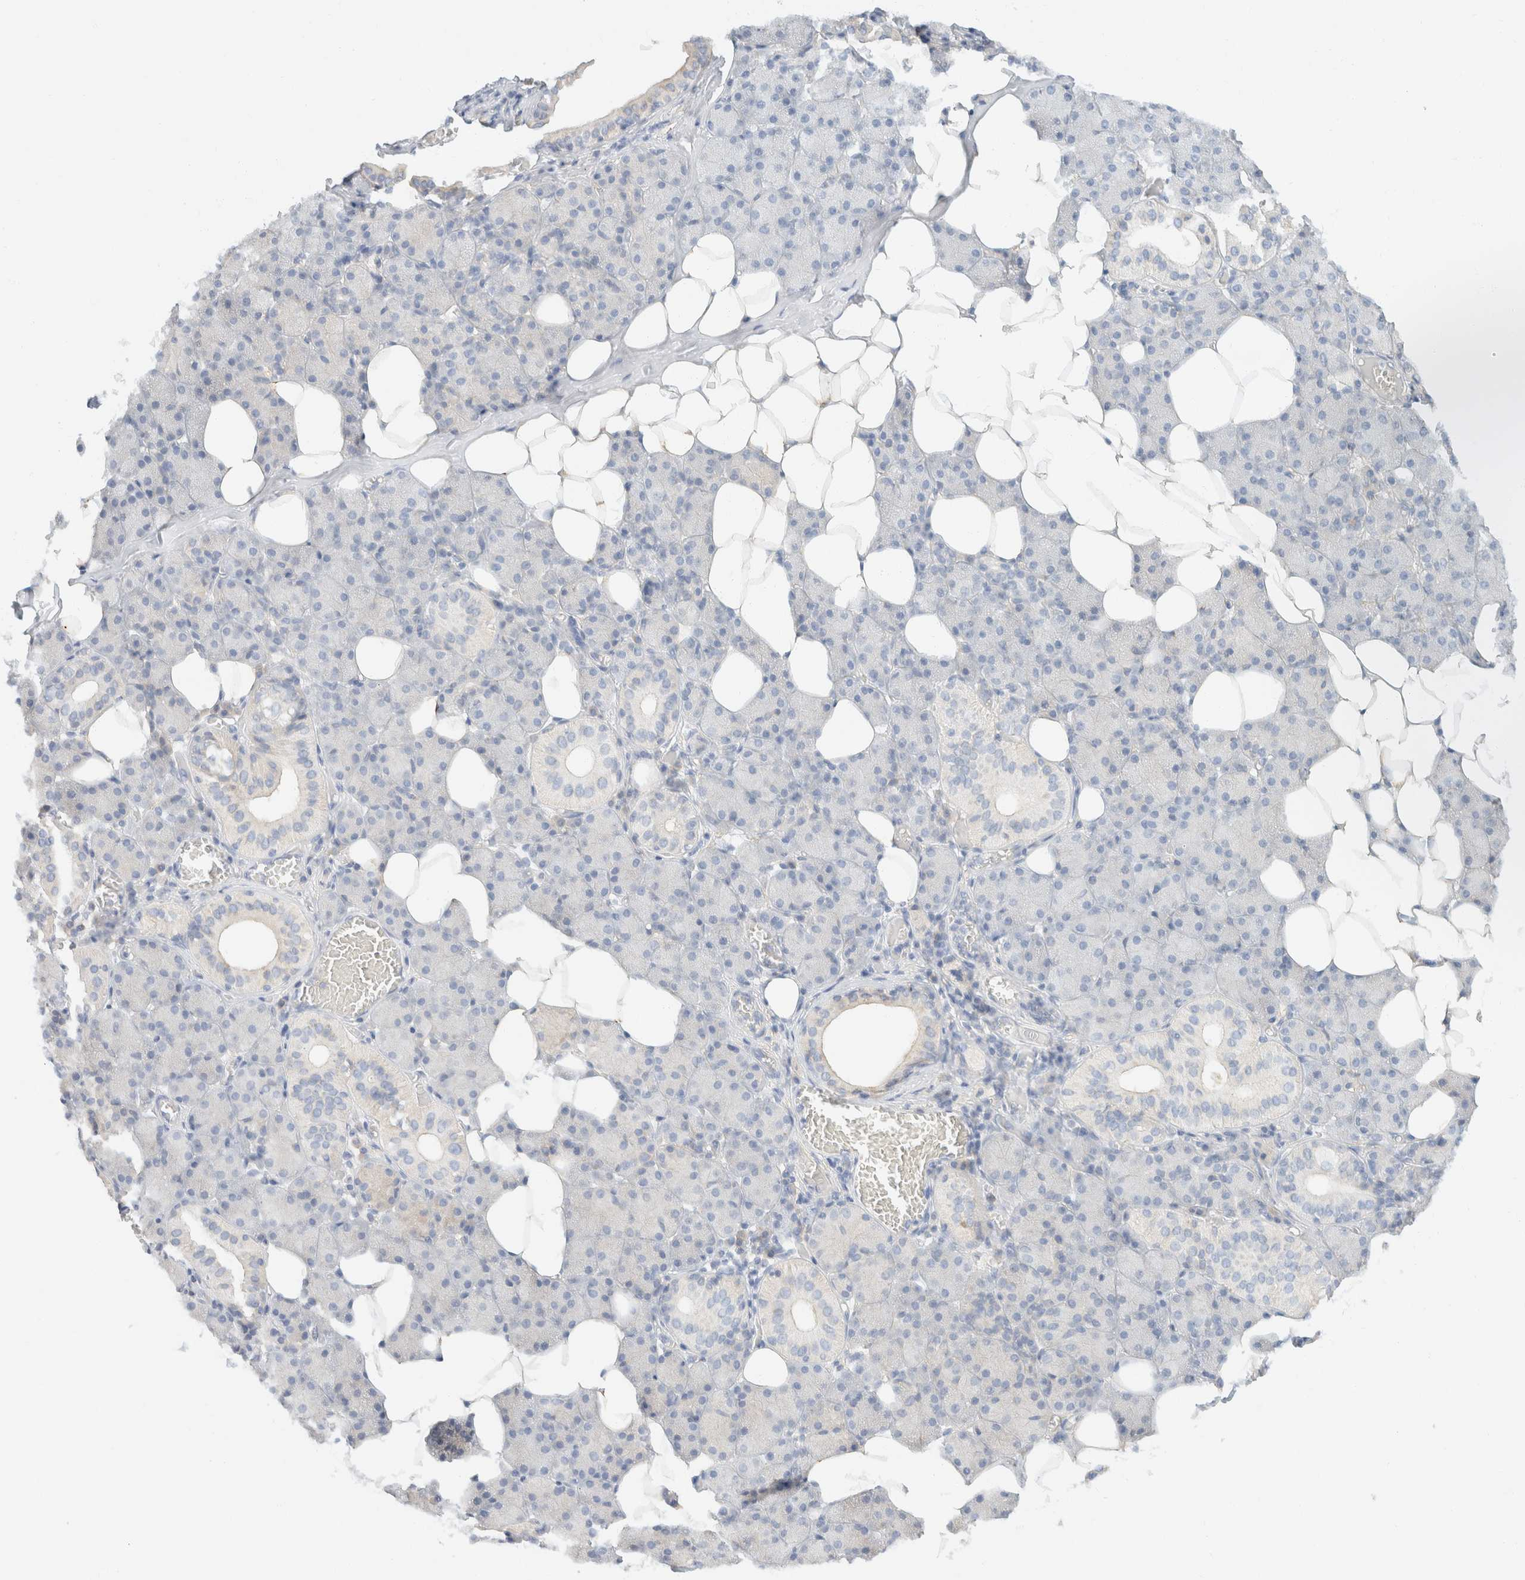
{"staining": {"intensity": "negative", "quantity": "none", "location": "none"}, "tissue": "salivary gland", "cell_type": "Glandular cells", "image_type": "normal", "snomed": [{"axis": "morphology", "description": "Normal tissue, NOS"}, {"axis": "topography", "description": "Salivary gland"}], "caption": "Protein analysis of unremarkable salivary gland displays no significant staining in glandular cells. (DAB IHC visualized using brightfield microscopy, high magnification).", "gene": "SH3GLB2", "patient": {"sex": "female", "age": 33}}